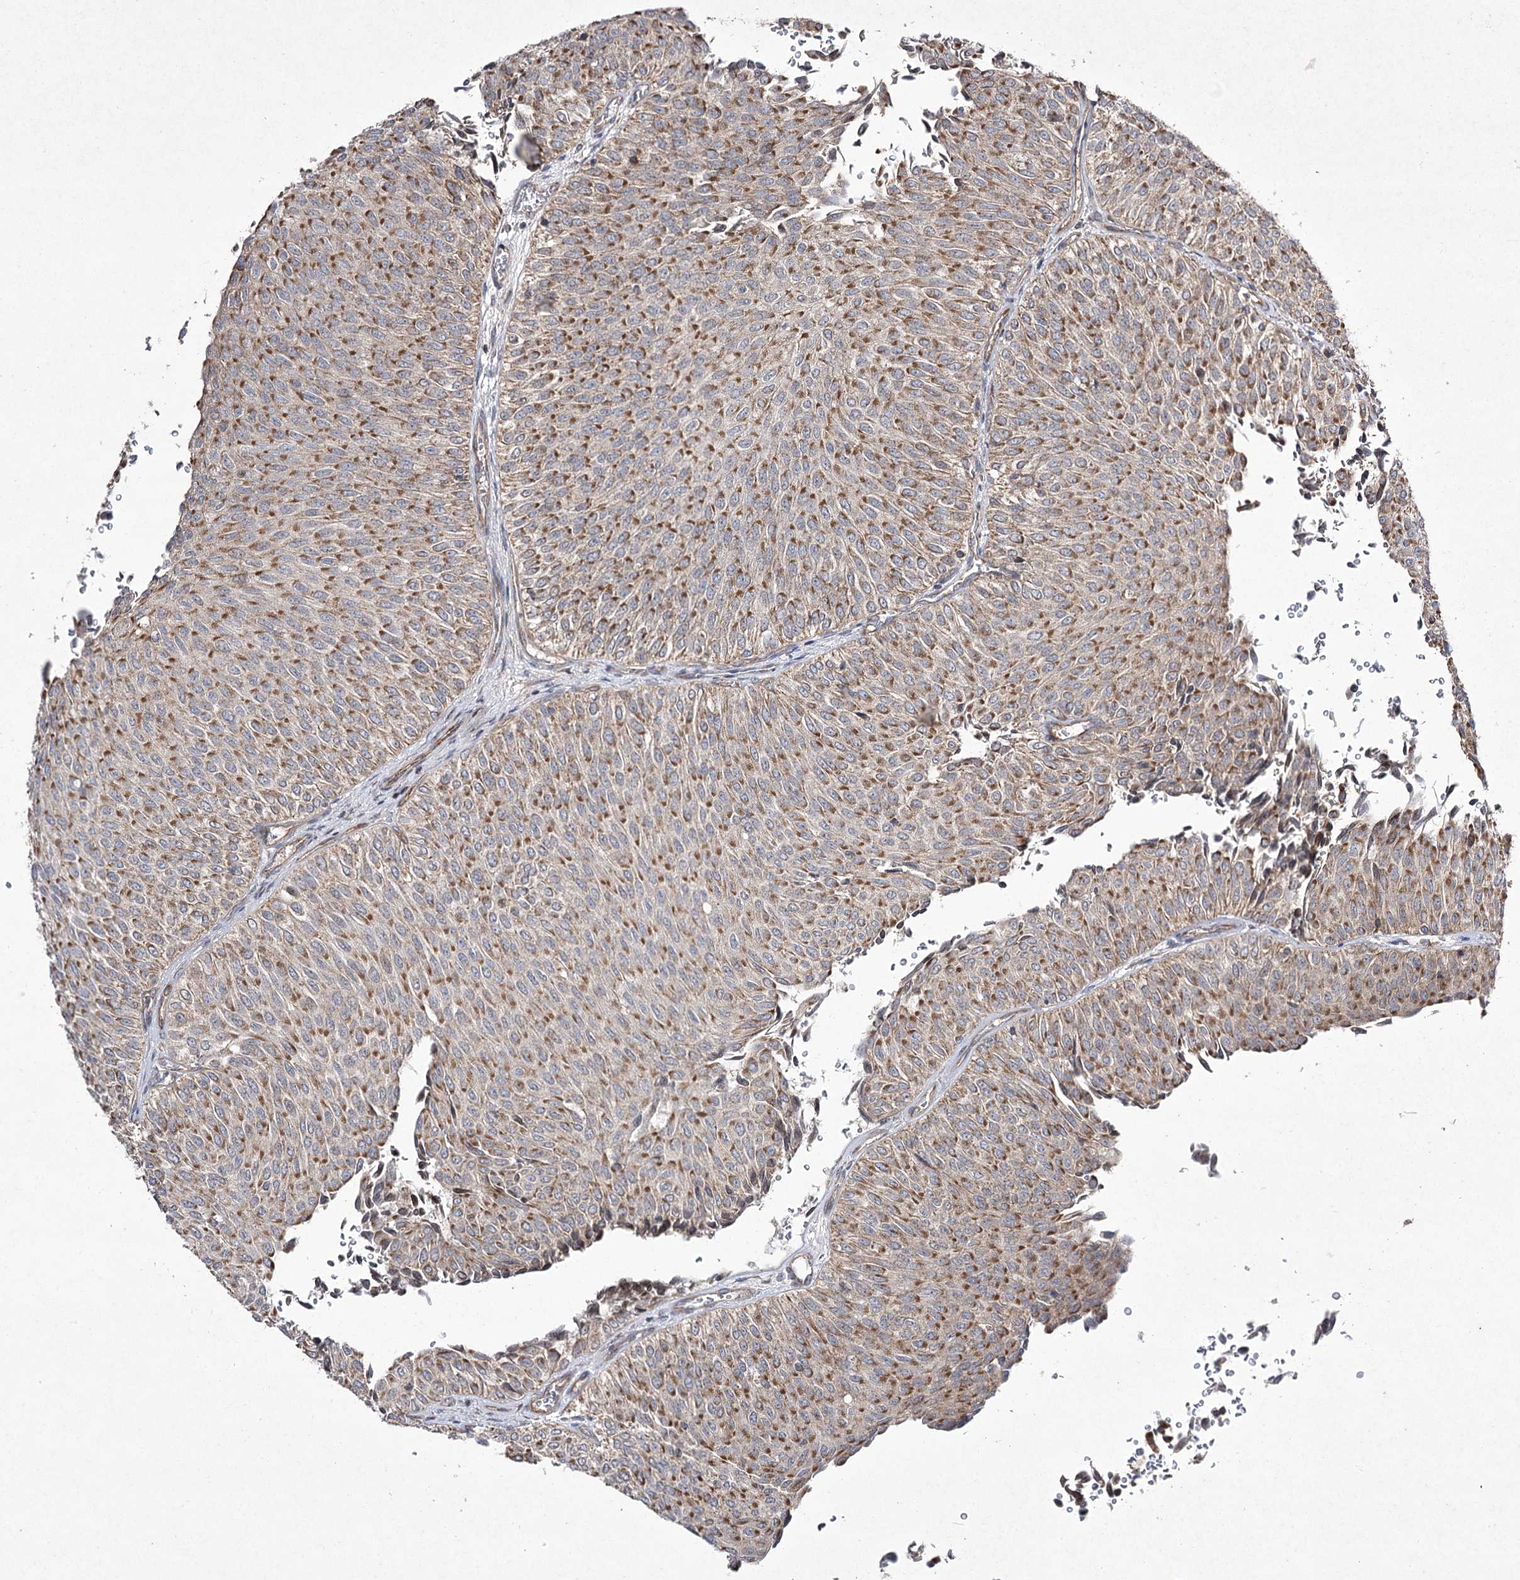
{"staining": {"intensity": "moderate", "quantity": ">75%", "location": "cytoplasmic/membranous"}, "tissue": "urothelial cancer", "cell_type": "Tumor cells", "image_type": "cancer", "snomed": [{"axis": "morphology", "description": "Urothelial carcinoma, Low grade"}, {"axis": "topography", "description": "Urinary bladder"}], "caption": "Immunohistochemical staining of human low-grade urothelial carcinoma reveals medium levels of moderate cytoplasmic/membranous staining in about >75% of tumor cells. (brown staining indicates protein expression, while blue staining denotes nuclei).", "gene": "FANCL", "patient": {"sex": "male", "age": 78}}